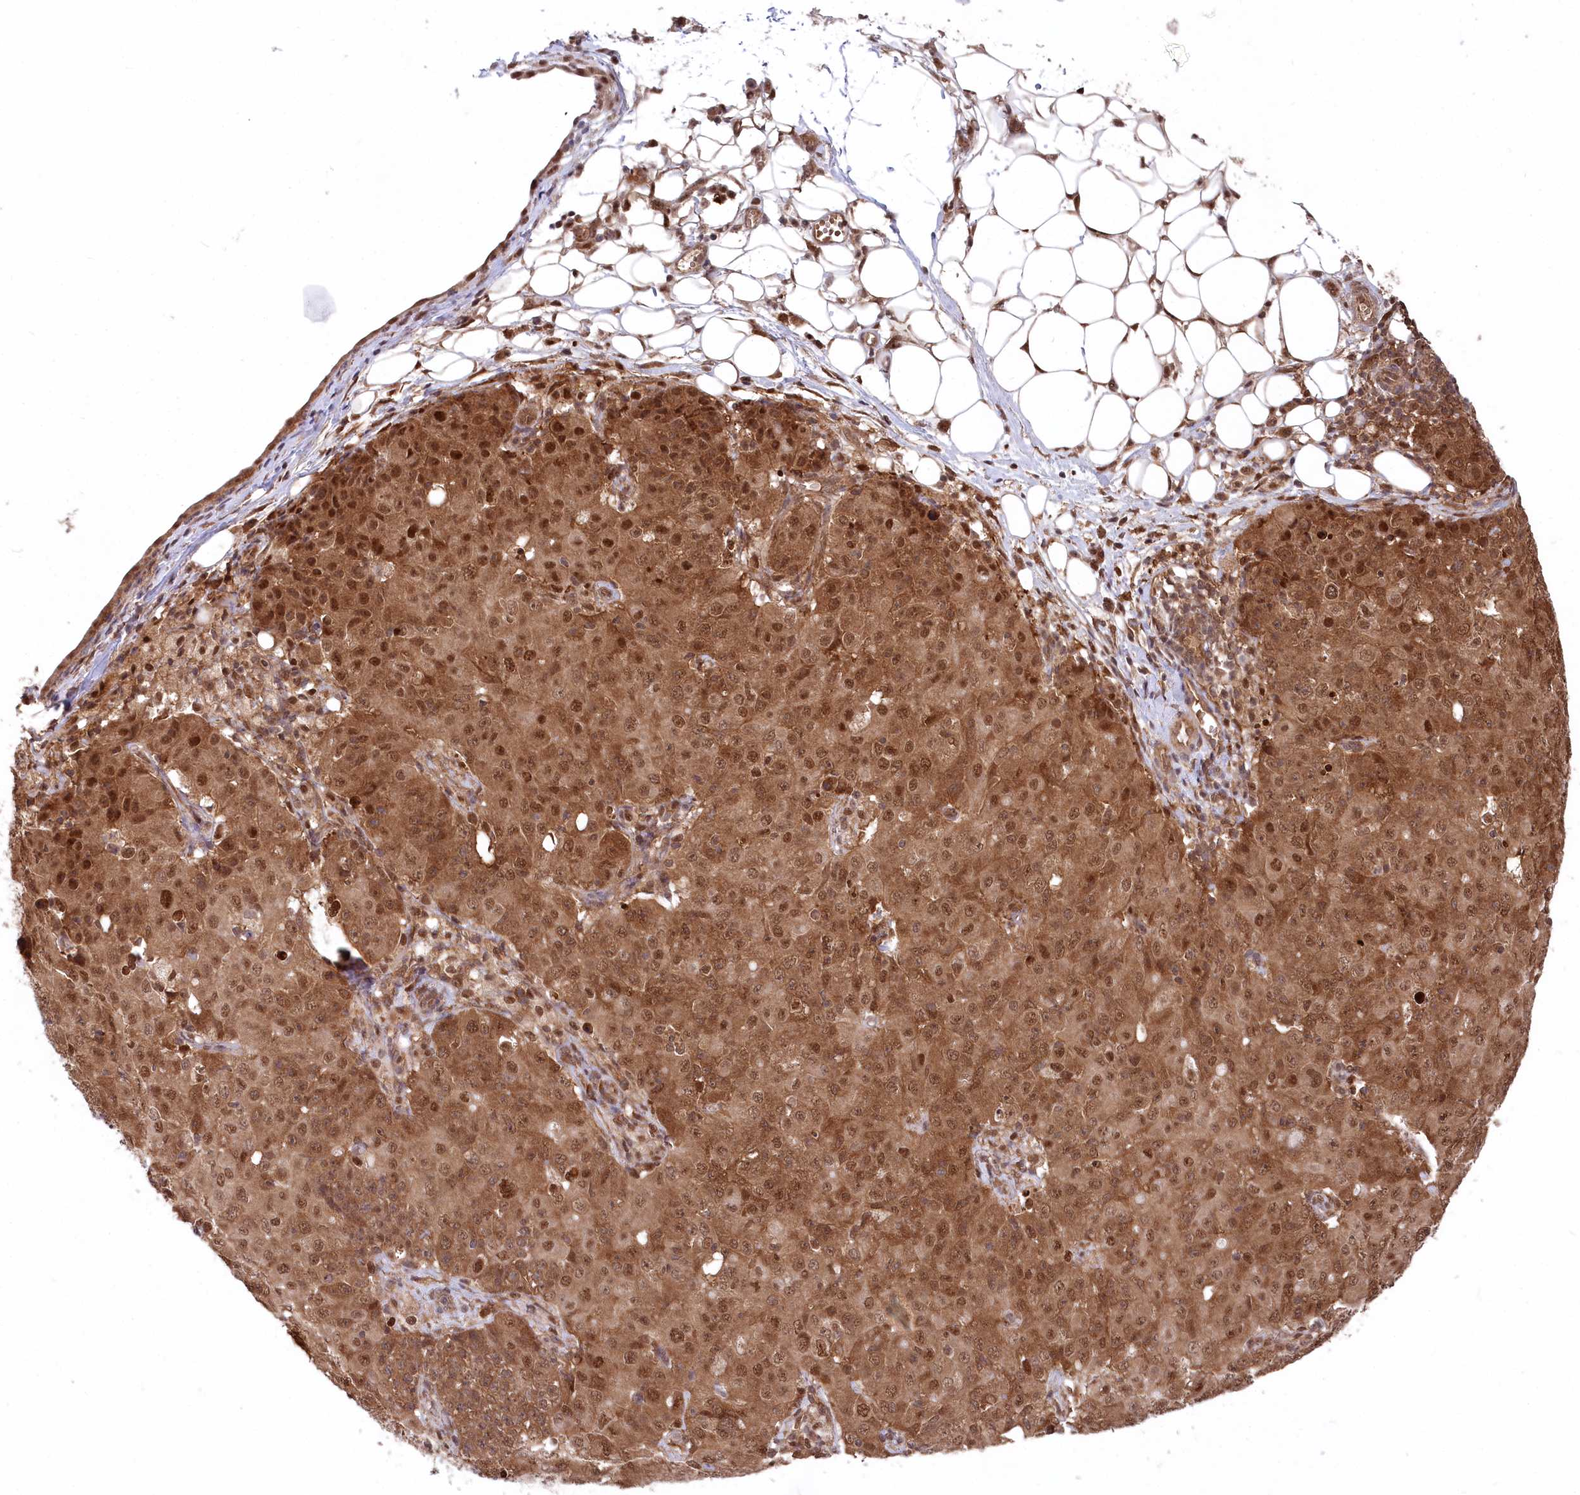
{"staining": {"intensity": "strong", "quantity": ">75%", "location": "cytoplasmic/membranous,nuclear"}, "tissue": "ovarian cancer", "cell_type": "Tumor cells", "image_type": "cancer", "snomed": [{"axis": "morphology", "description": "Carcinoma, endometroid"}, {"axis": "topography", "description": "Ovary"}], "caption": "Strong cytoplasmic/membranous and nuclear expression is seen in about >75% of tumor cells in ovarian cancer.", "gene": "PSMA1", "patient": {"sex": "female", "age": 42}}